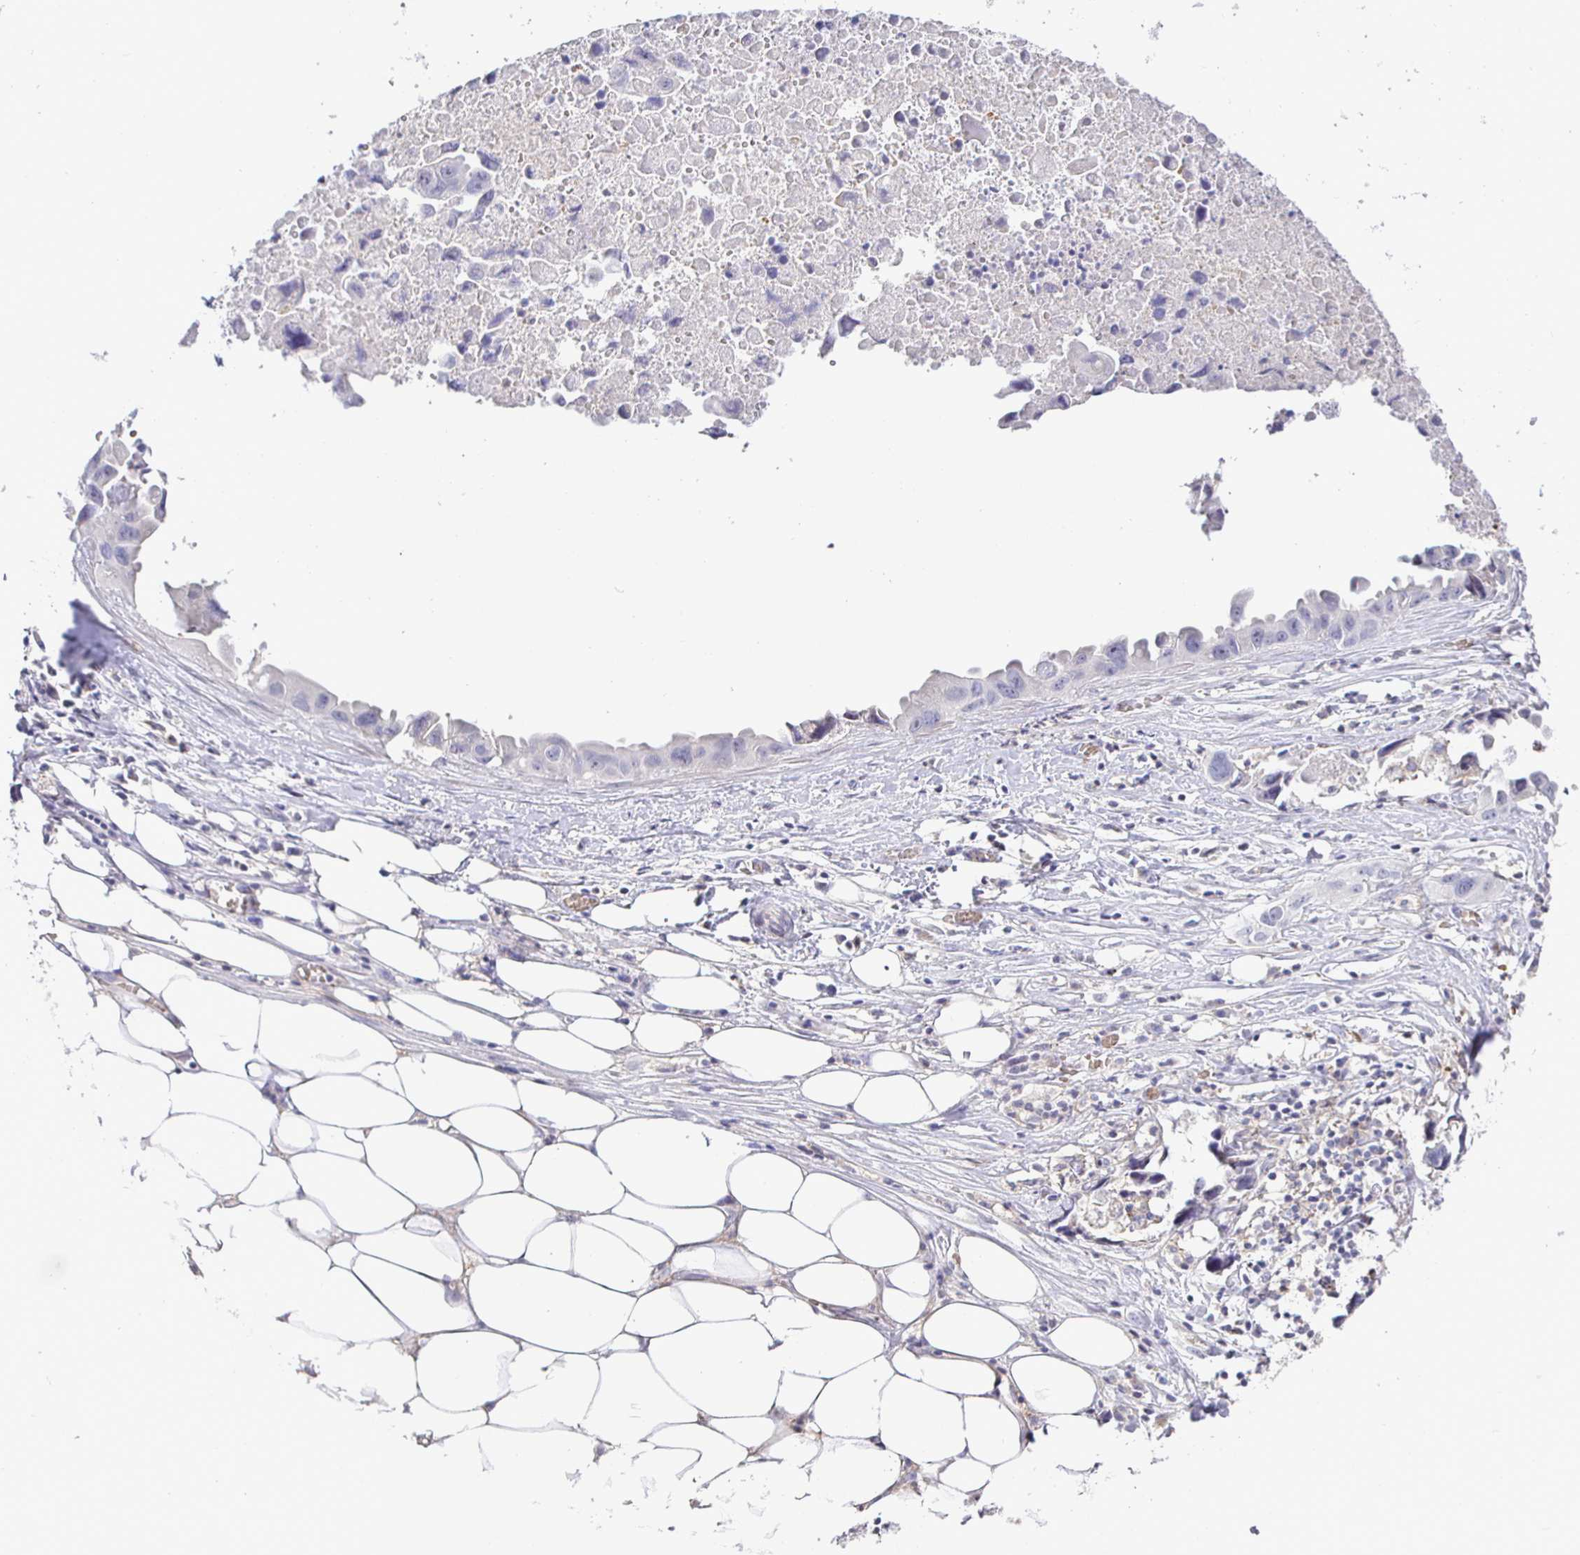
{"staining": {"intensity": "negative", "quantity": "none", "location": "none"}, "tissue": "lung cancer", "cell_type": "Tumor cells", "image_type": "cancer", "snomed": [{"axis": "morphology", "description": "Adenocarcinoma, NOS"}, {"axis": "topography", "description": "Lymph node"}, {"axis": "topography", "description": "Lung"}], "caption": "Tumor cells are negative for brown protein staining in lung adenocarcinoma.", "gene": "SIRPA", "patient": {"sex": "male", "age": 64}}